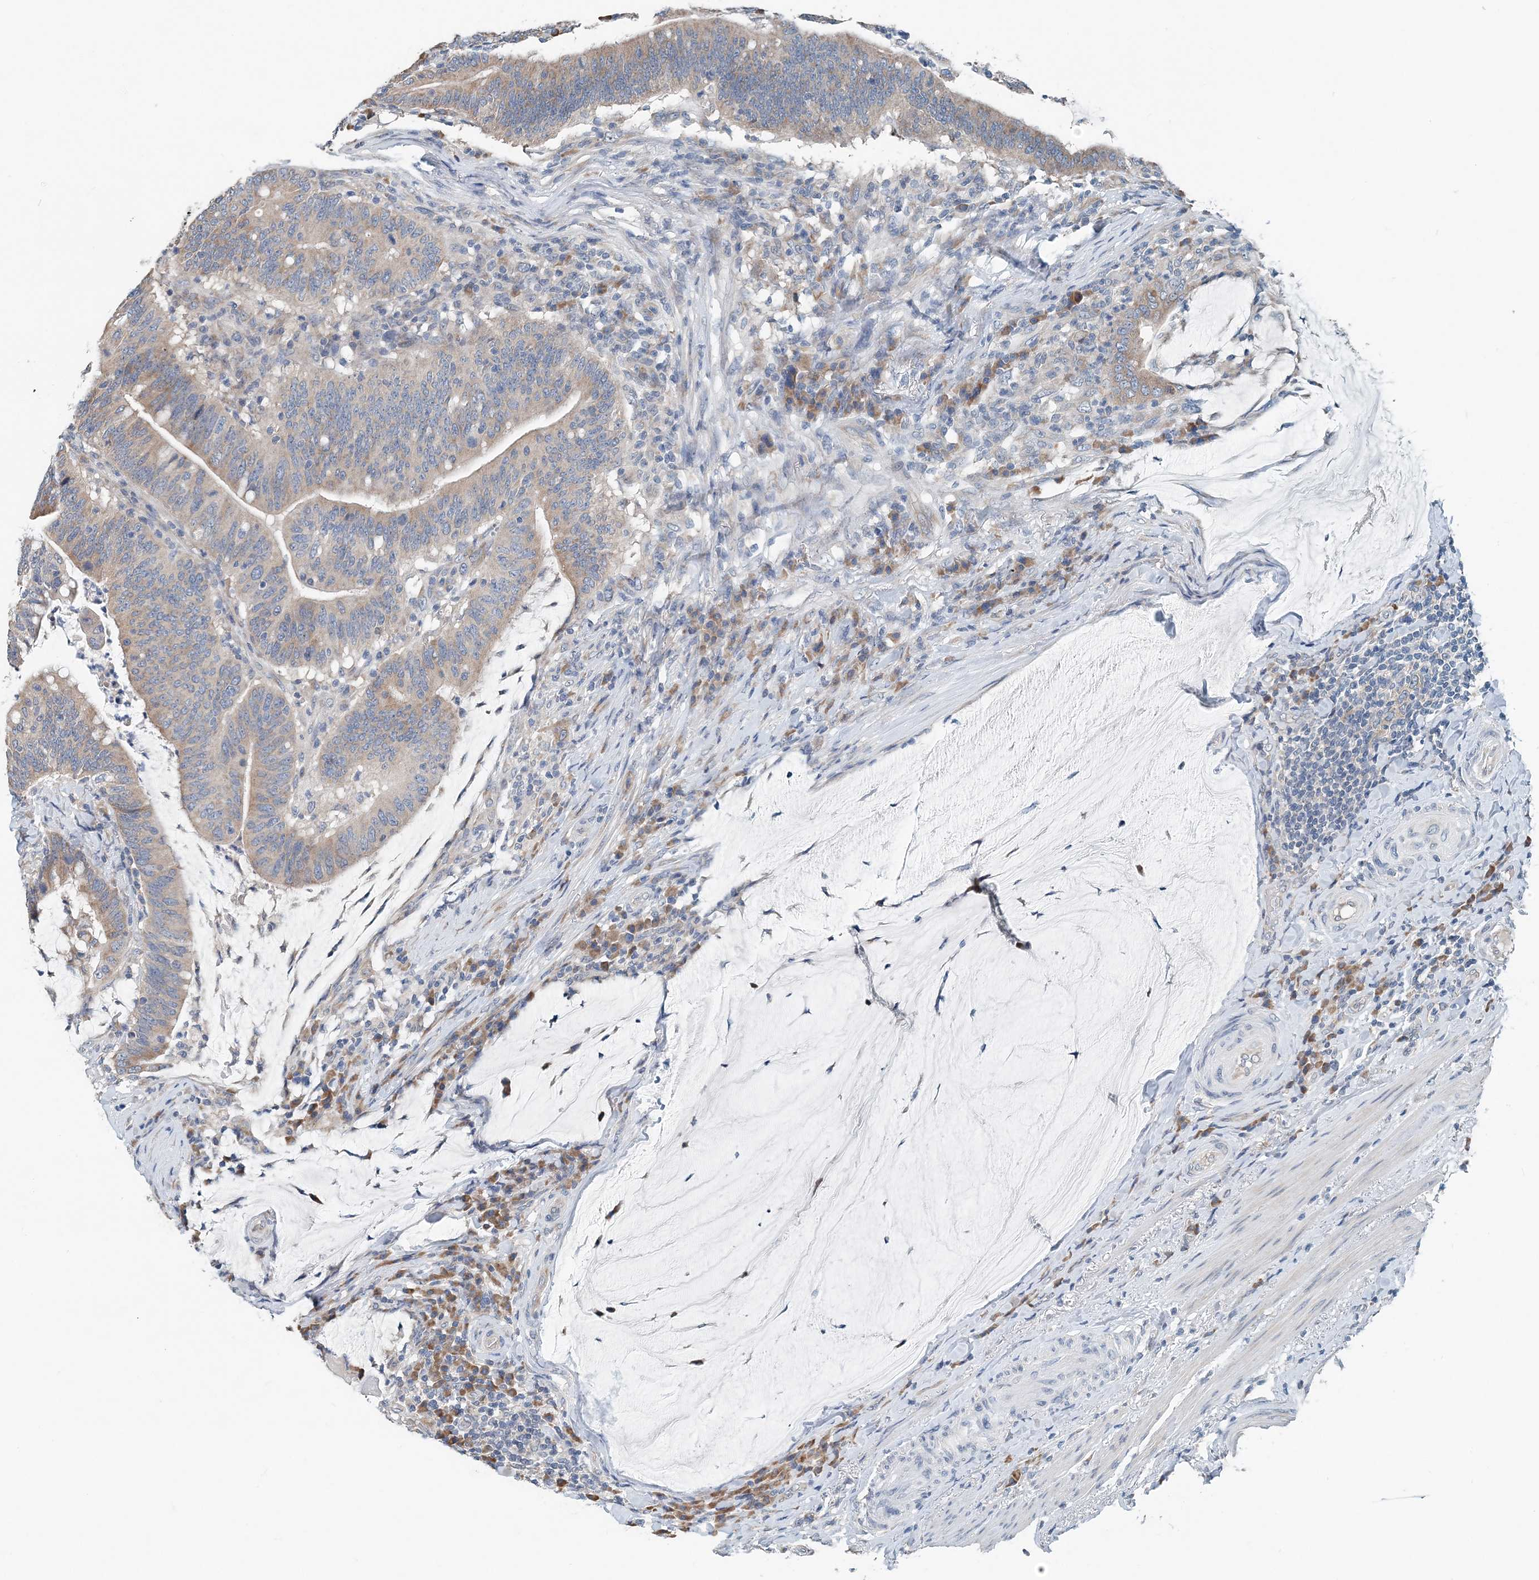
{"staining": {"intensity": "moderate", "quantity": "25%-75%", "location": "cytoplasmic/membranous"}, "tissue": "colorectal cancer", "cell_type": "Tumor cells", "image_type": "cancer", "snomed": [{"axis": "morphology", "description": "Normal tissue, NOS"}, {"axis": "morphology", "description": "Adenocarcinoma, NOS"}, {"axis": "topography", "description": "Colon"}], "caption": "A brown stain labels moderate cytoplasmic/membranous positivity of a protein in human colorectal adenocarcinoma tumor cells.", "gene": "EEF1A2", "patient": {"sex": "female", "age": 66}}